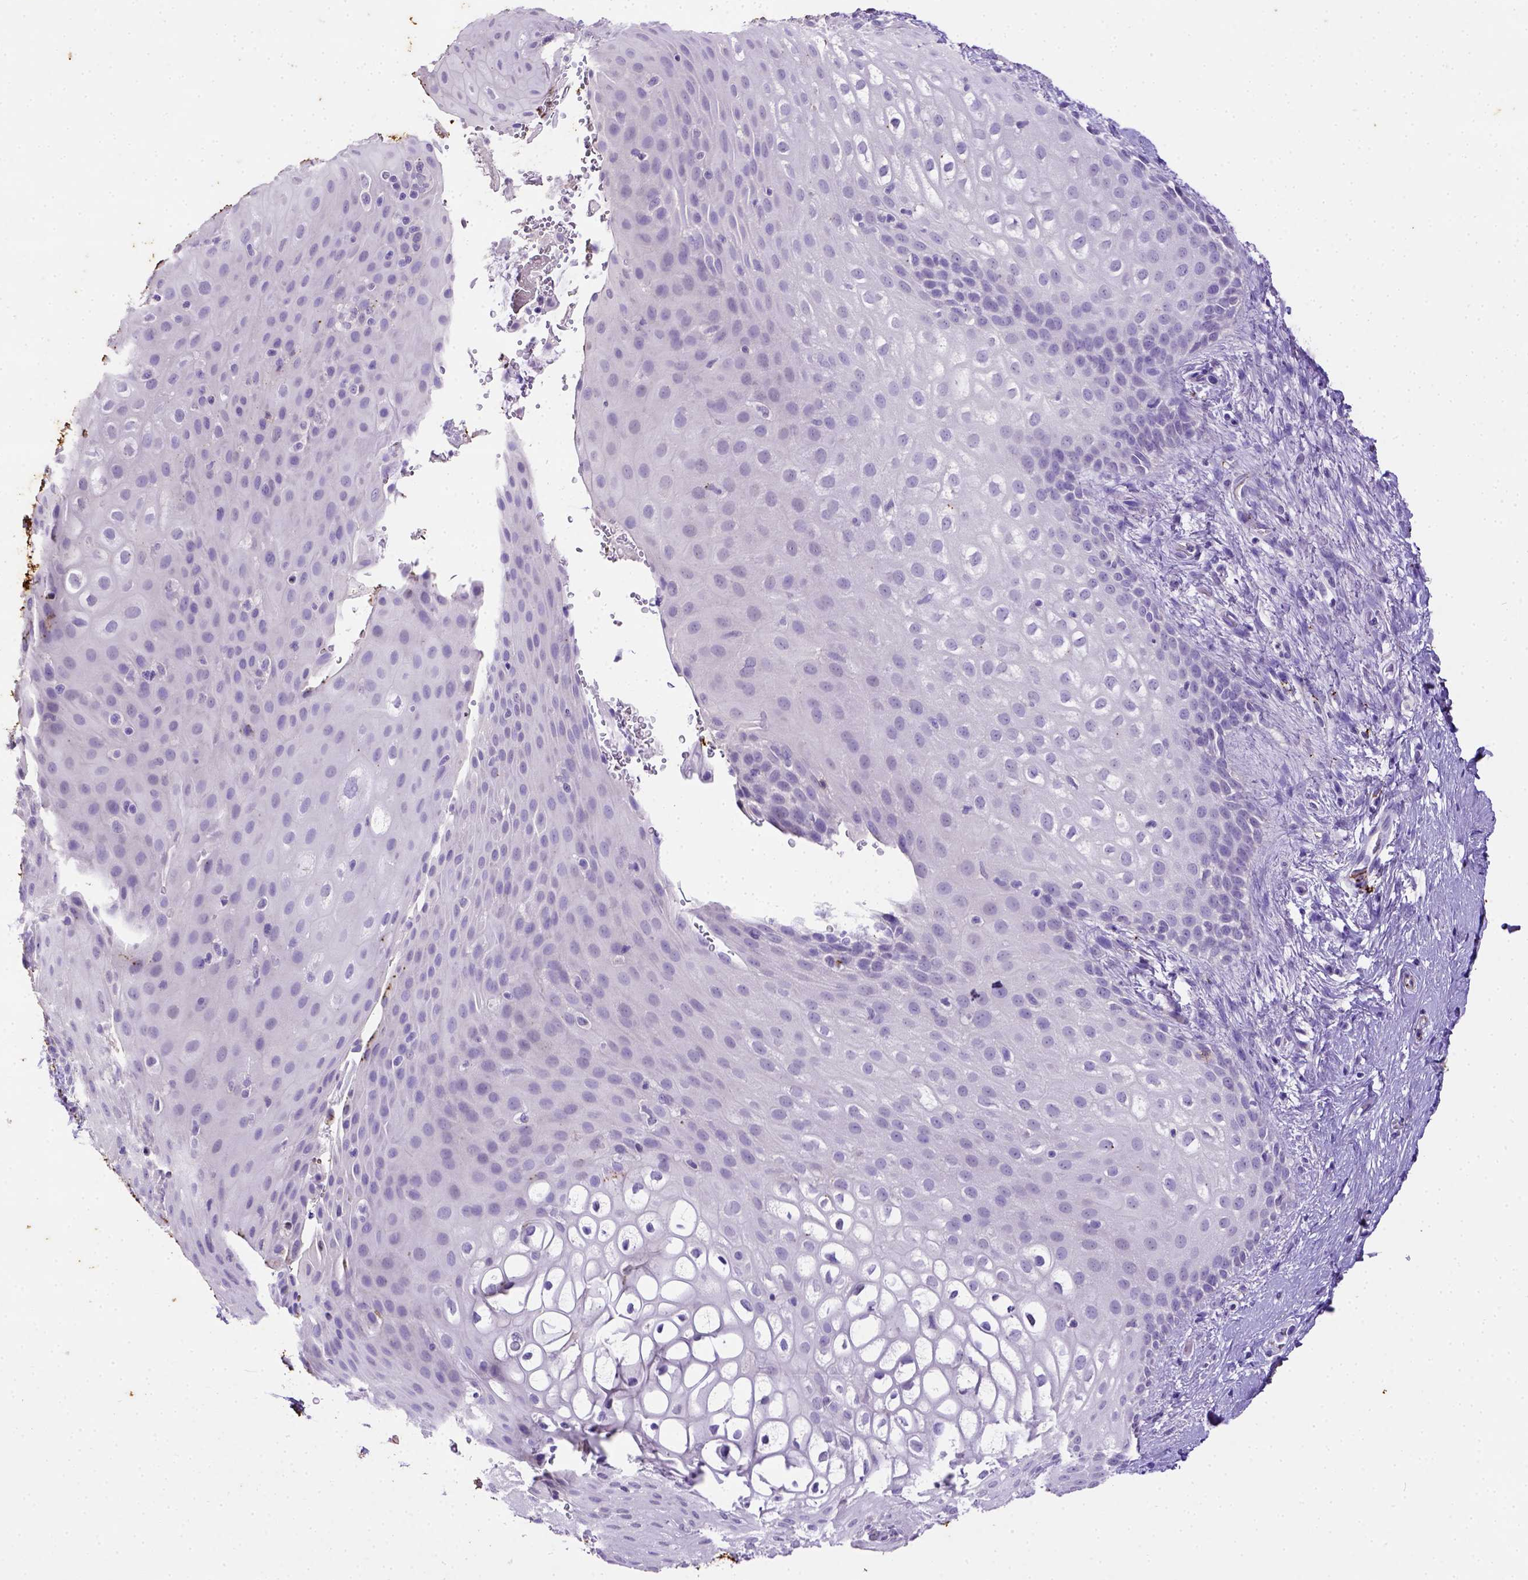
{"staining": {"intensity": "negative", "quantity": "none", "location": "none"}, "tissue": "skin", "cell_type": "Epidermal cells", "image_type": "normal", "snomed": [{"axis": "morphology", "description": "Normal tissue, NOS"}, {"axis": "topography", "description": "Anal"}], "caption": "Immunohistochemistry (IHC) micrograph of benign skin: skin stained with DAB exhibits no significant protein expression in epidermal cells.", "gene": "B3GAT1", "patient": {"sex": "female", "age": 46}}